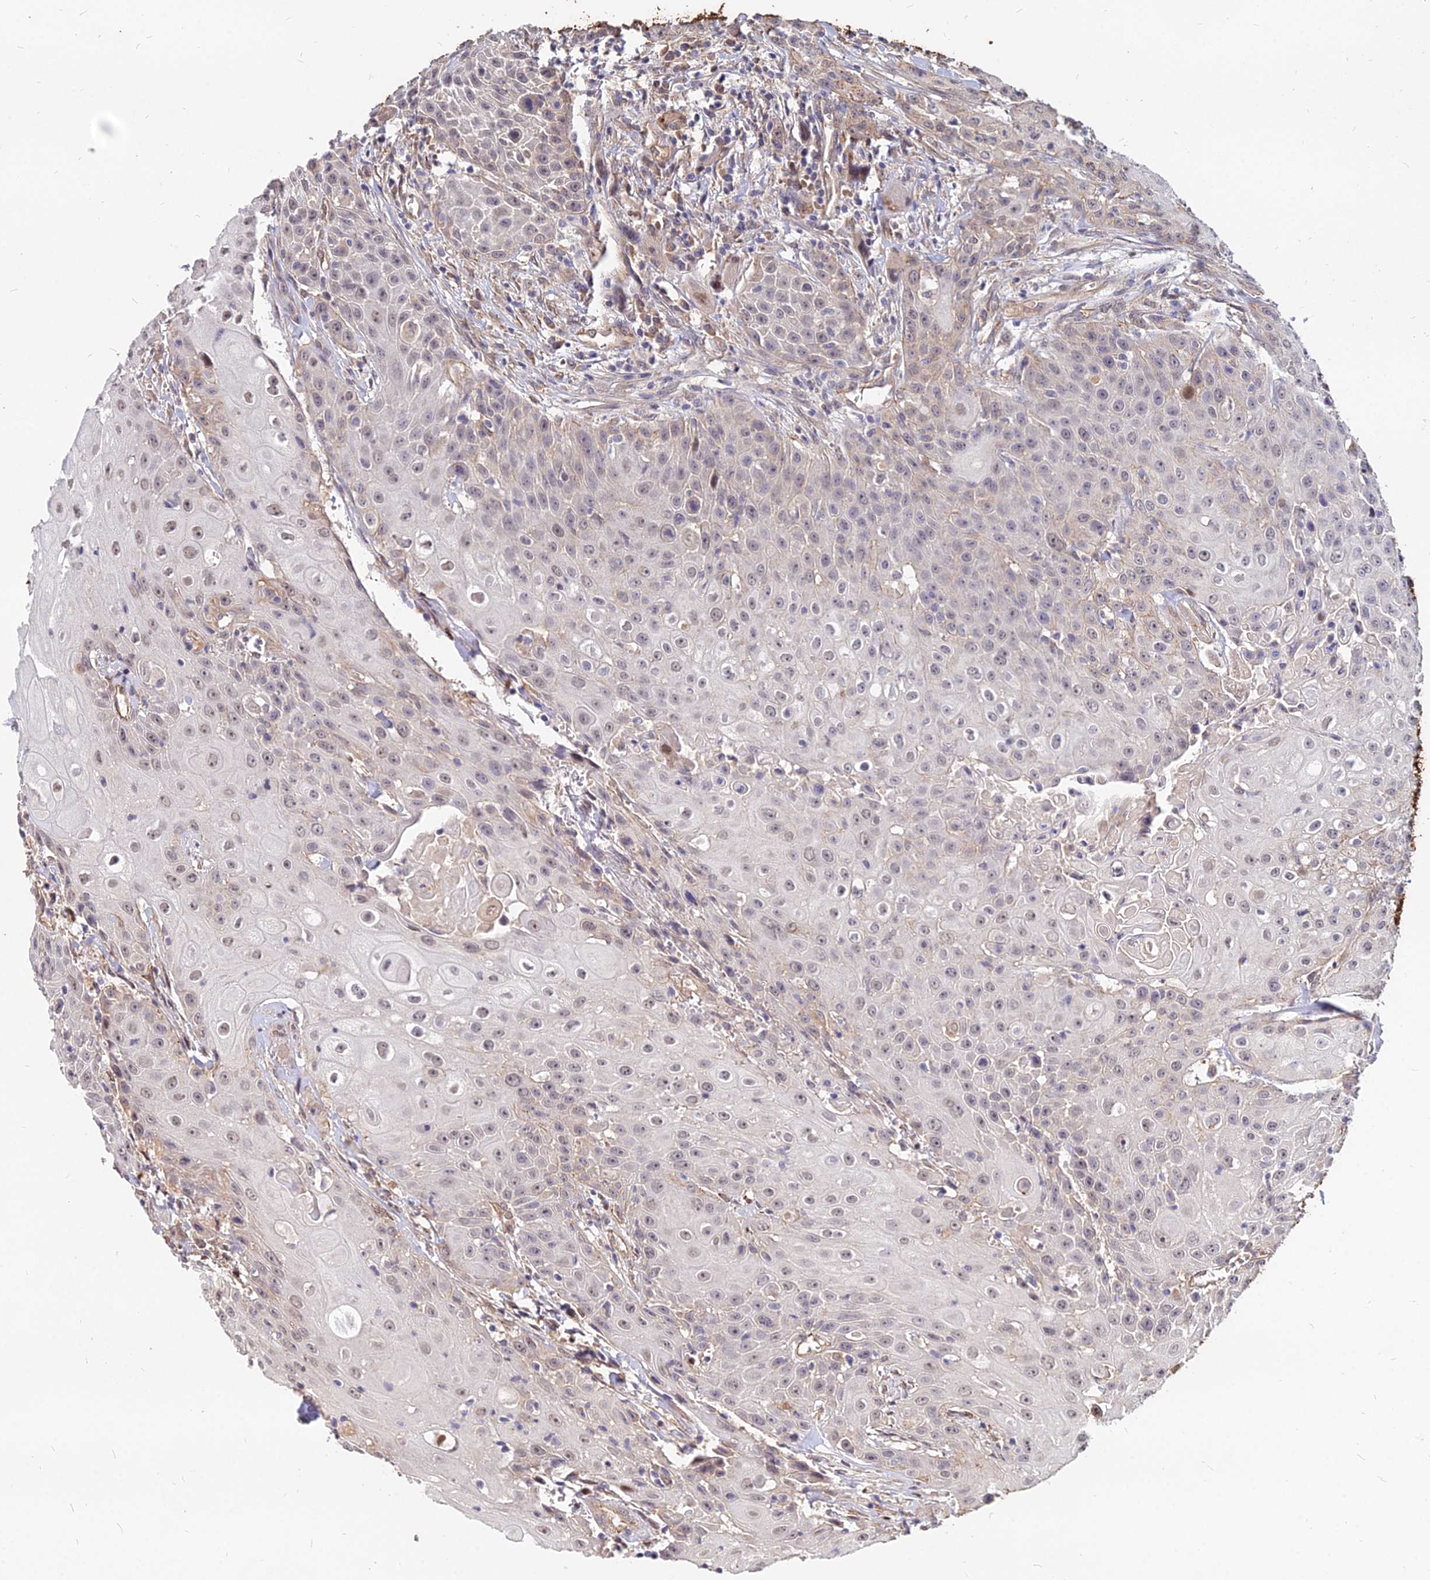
{"staining": {"intensity": "weak", "quantity": "25%-75%", "location": "nuclear"}, "tissue": "head and neck cancer", "cell_type": "Tumor cells", "image_type": "cancer", "snomed": [{"axis": "morphology", "description": "Squamous cell carcinoma, NOS"}, {"axis": "topography", "description": "Oral tissue"}, {"axis": "topography", "description": "Head-Neck"}], "caption": "High-magnification brightfield microscopy of head and neck cancer stained with DAB (3,3'-diaminobenzidine) (brown) and counterstained with hematoxylin (blue). tumor cells exhibit weak nuclear expression is seen in approximately25%-75% of cells.", "gene": "C11orf68", "patient": {"sex": "female", "age": 82}}